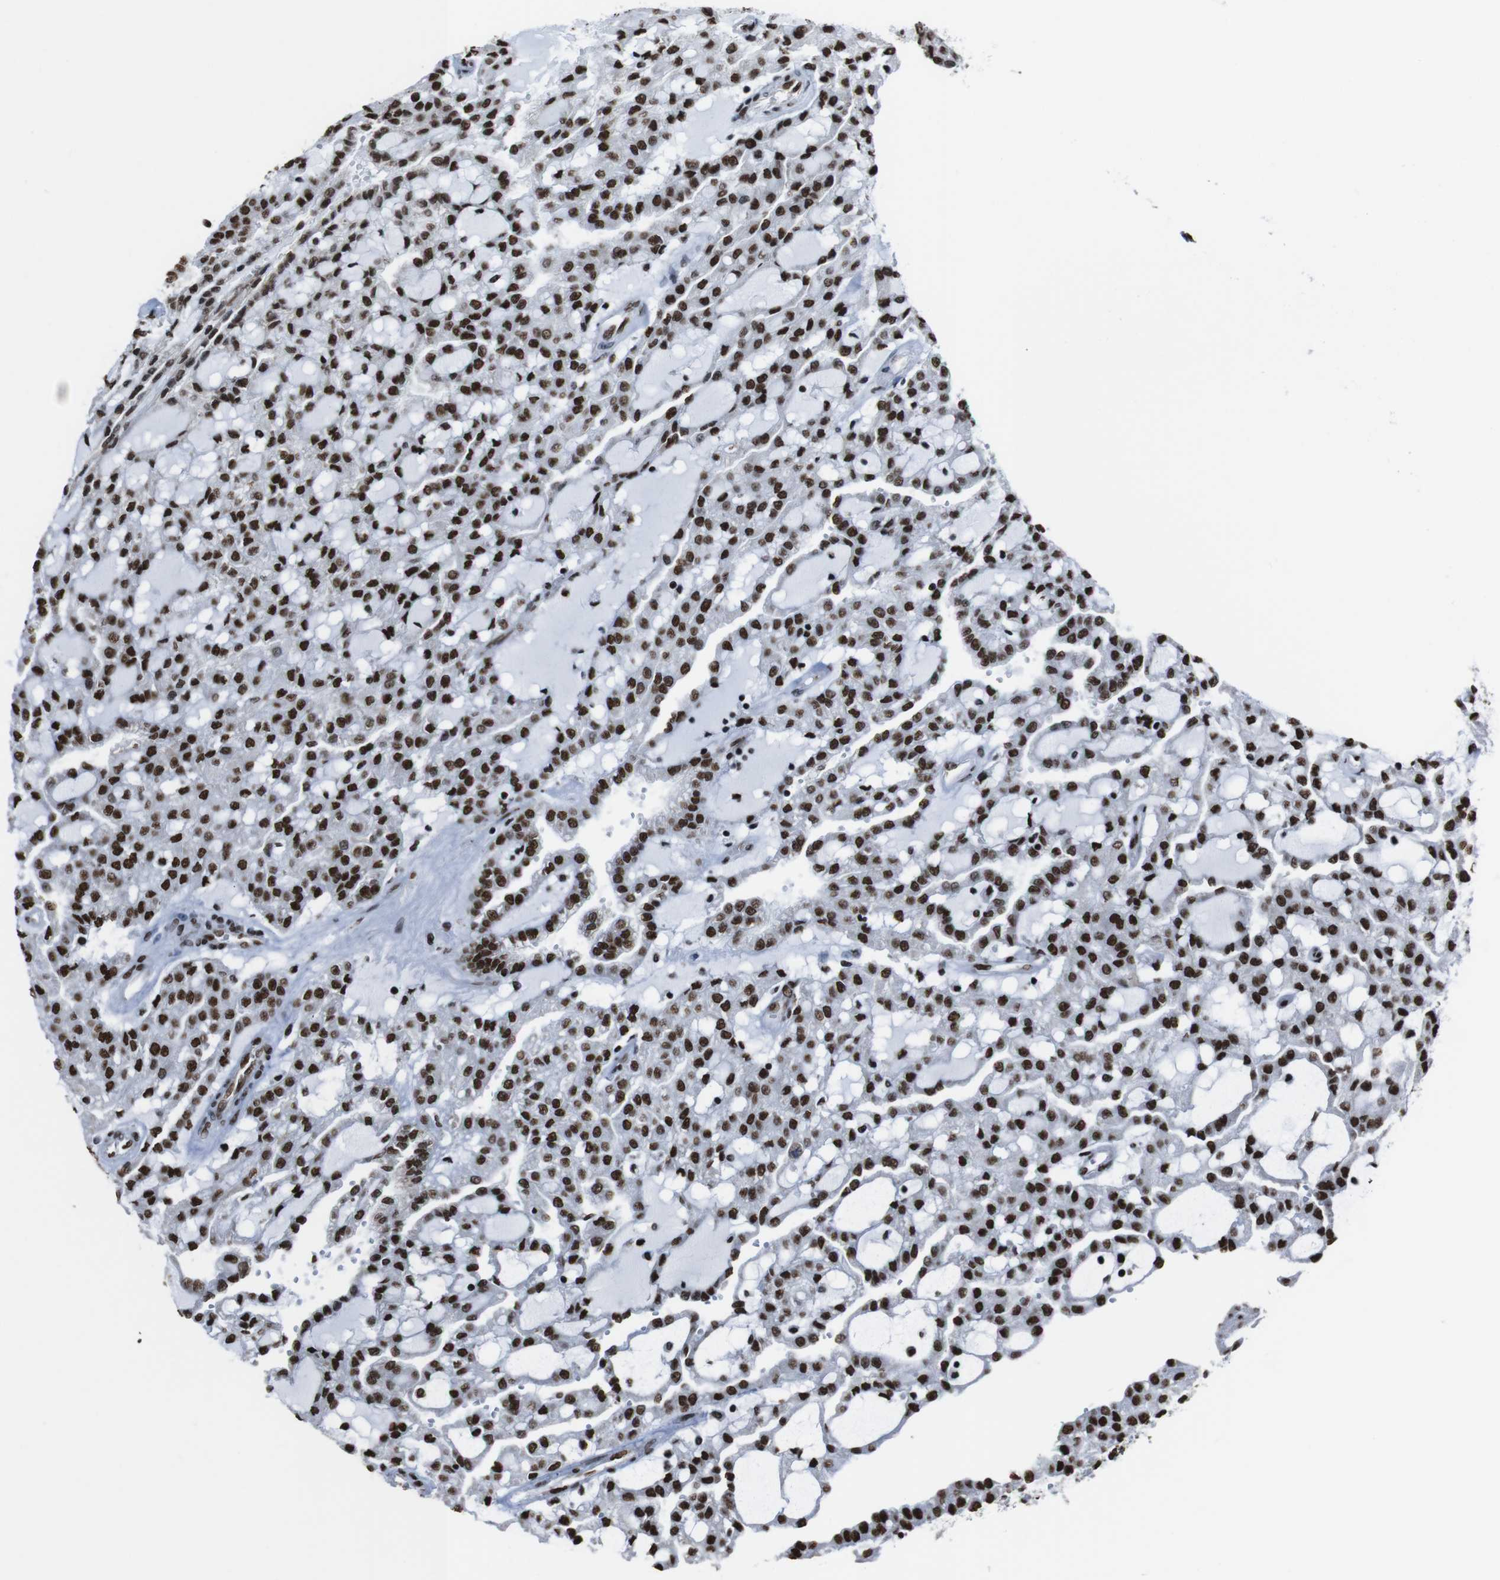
{"staining": {"intensity": "strong", "quantity": ">75%", "location": "nuclear"}, "tissue": "renal cancer", "cell_type": "Tumor cells", "image_type": "cancer", "snomed": [{"axis": "morphology", "description": "Adenocarcinoma, NOS"}, {"axis": "topography", "description": "Kidney"}], "caption": "A histopathology image of human renal cancer (adenocarcinoma) stained for a protein demonstrates strong nuclear brown staining in tumor cells. The protein of interest is shown in brown color, while the nuclei are stained blue.", "gene": "ROMO1", "patient": {"sex": "male", "age": 63}}